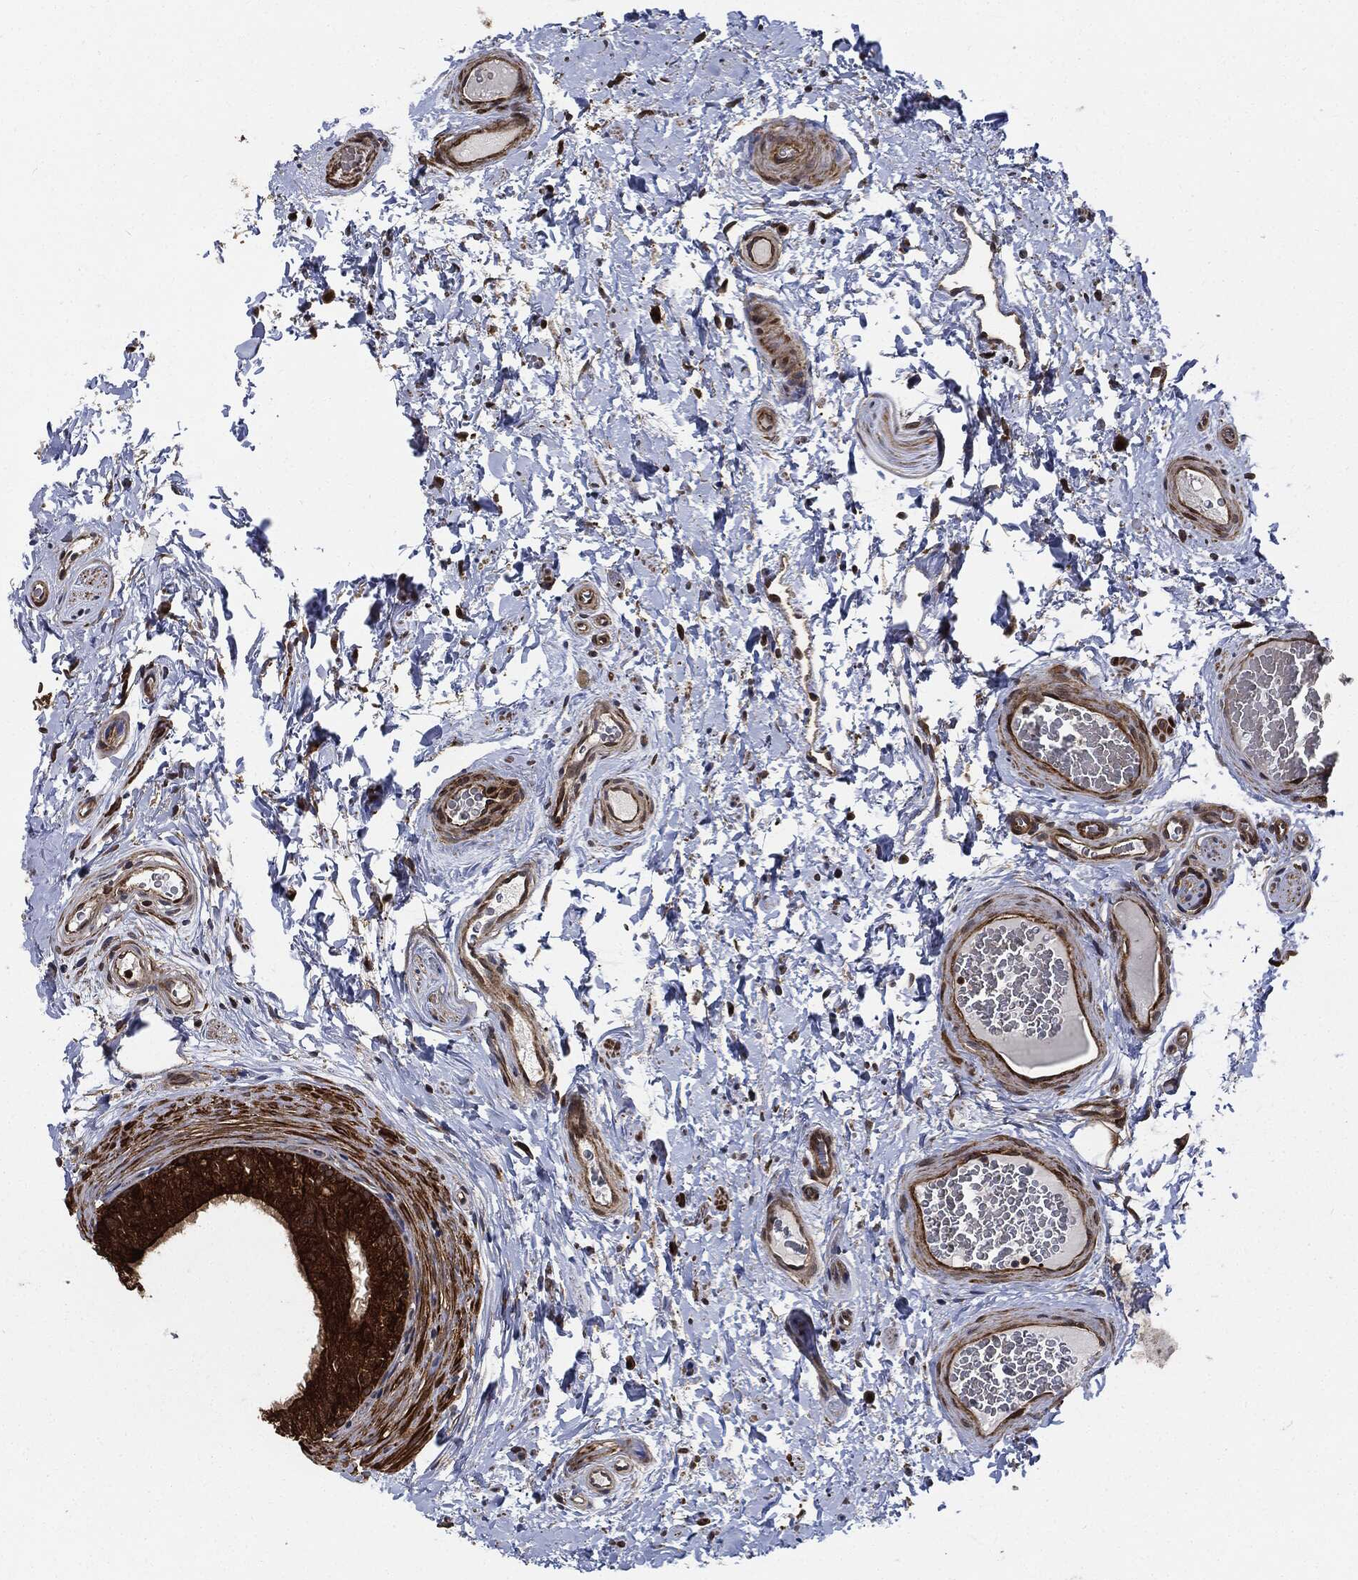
{"staining": {"intensity": "strong", "quantity": ">75%", "location": "cytoplasmic/membranous"}, "tissue": "epididymis", "cell_type": "Glandular cells", "image_type": "normal", "snomed": [{"axis": "morphology", "description": "Normal tissue, NOS"}, {"axis": "topography", "description": "Epididymis"}], "caption": "This is an image of immunohistochemistry (IHC) staining of normal epididymis, which shows strong expression in the cytoplasmic/membranous of glandular cells.", "gene": "PRDX2", "patient": {"sex": "male", "age": 34}}